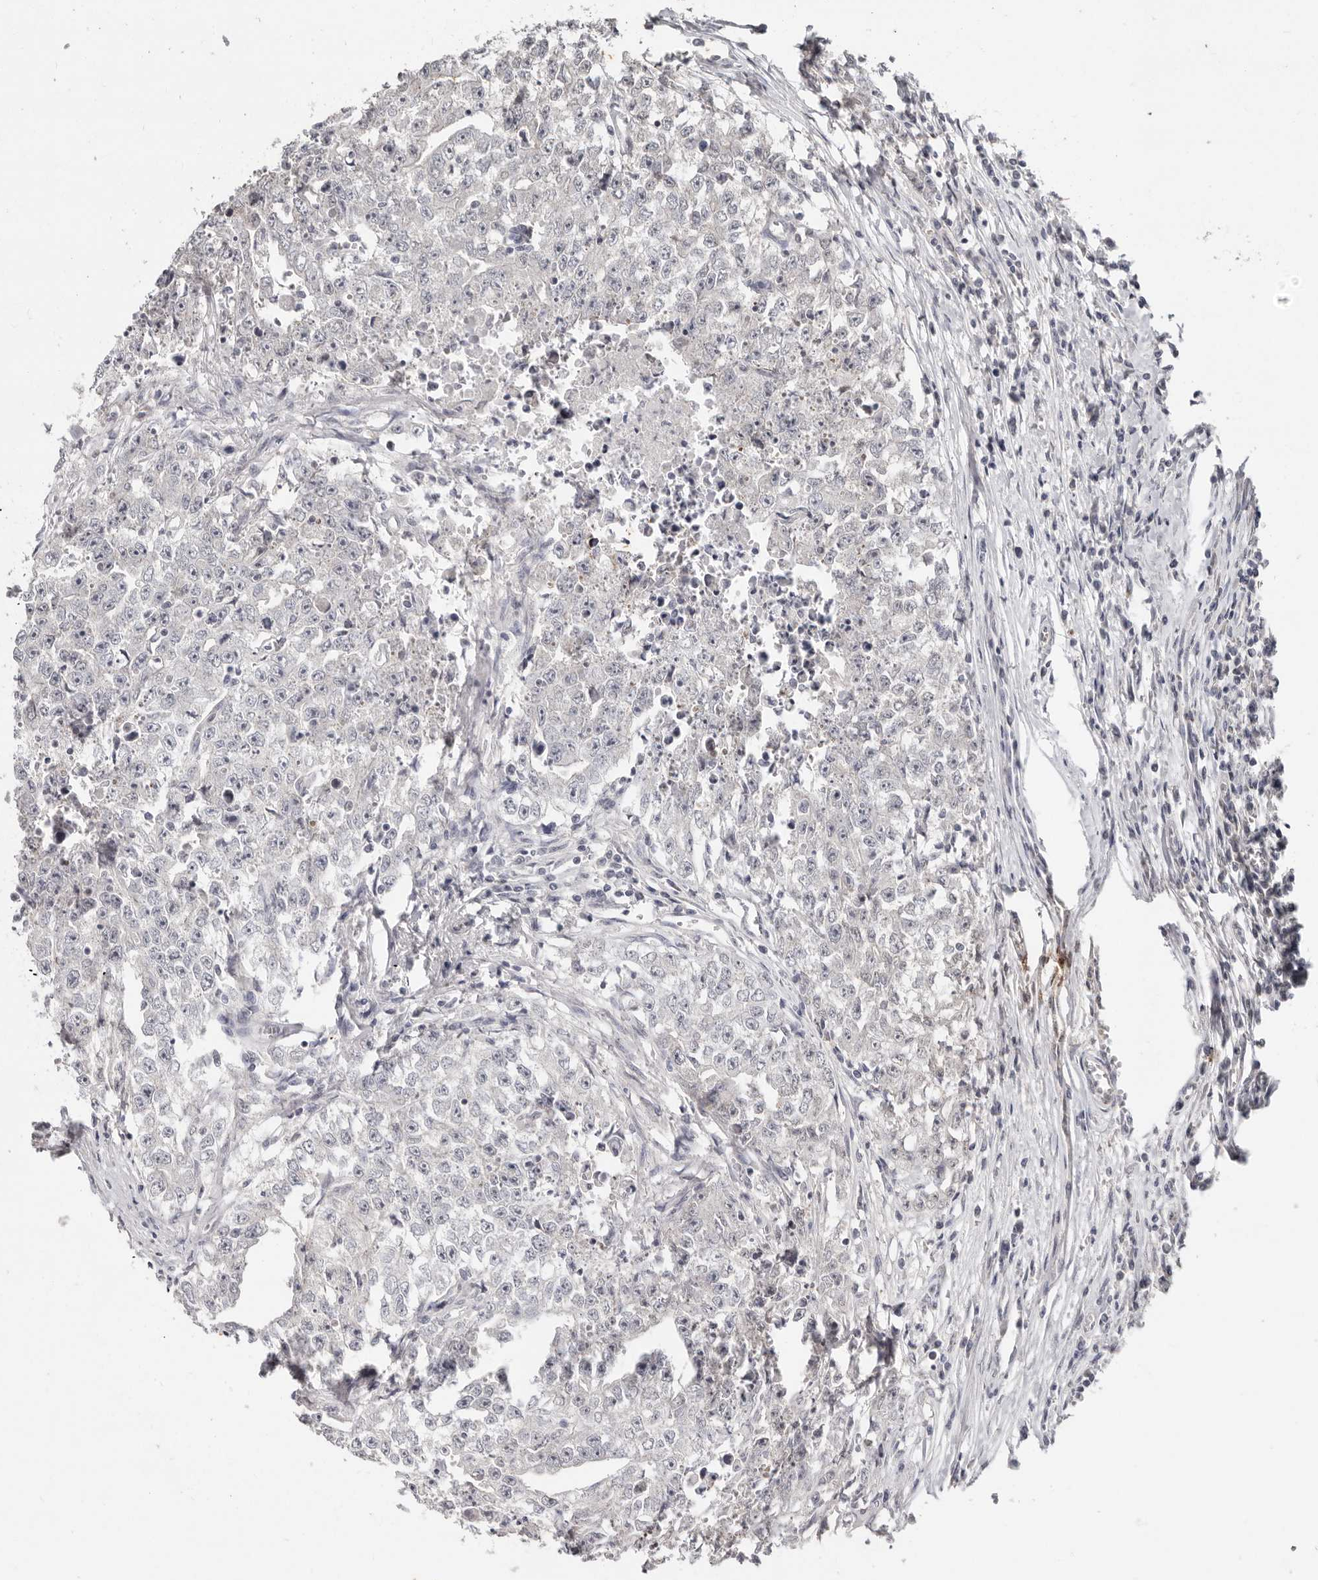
{"staining": {"intensity": "negative", "quantity": "none", "location": "none"}, "tissue": "testis cancer", "cell_type": "Tumor cells", "image_type": "cancer", "snomed": [{"axis": "morphology", "description": "Seminoma, NOS"}, {"axis": "morphology", "description": "Carcinoma, Embryonal, NOS"}, {"axis": "topography", "description": "Testis"}], "caption": "Tumor cells are negative for protein expression in human seminoma (testis).", "gene": "LINGO2", "patient": {"sex": "male", "age": 43}}